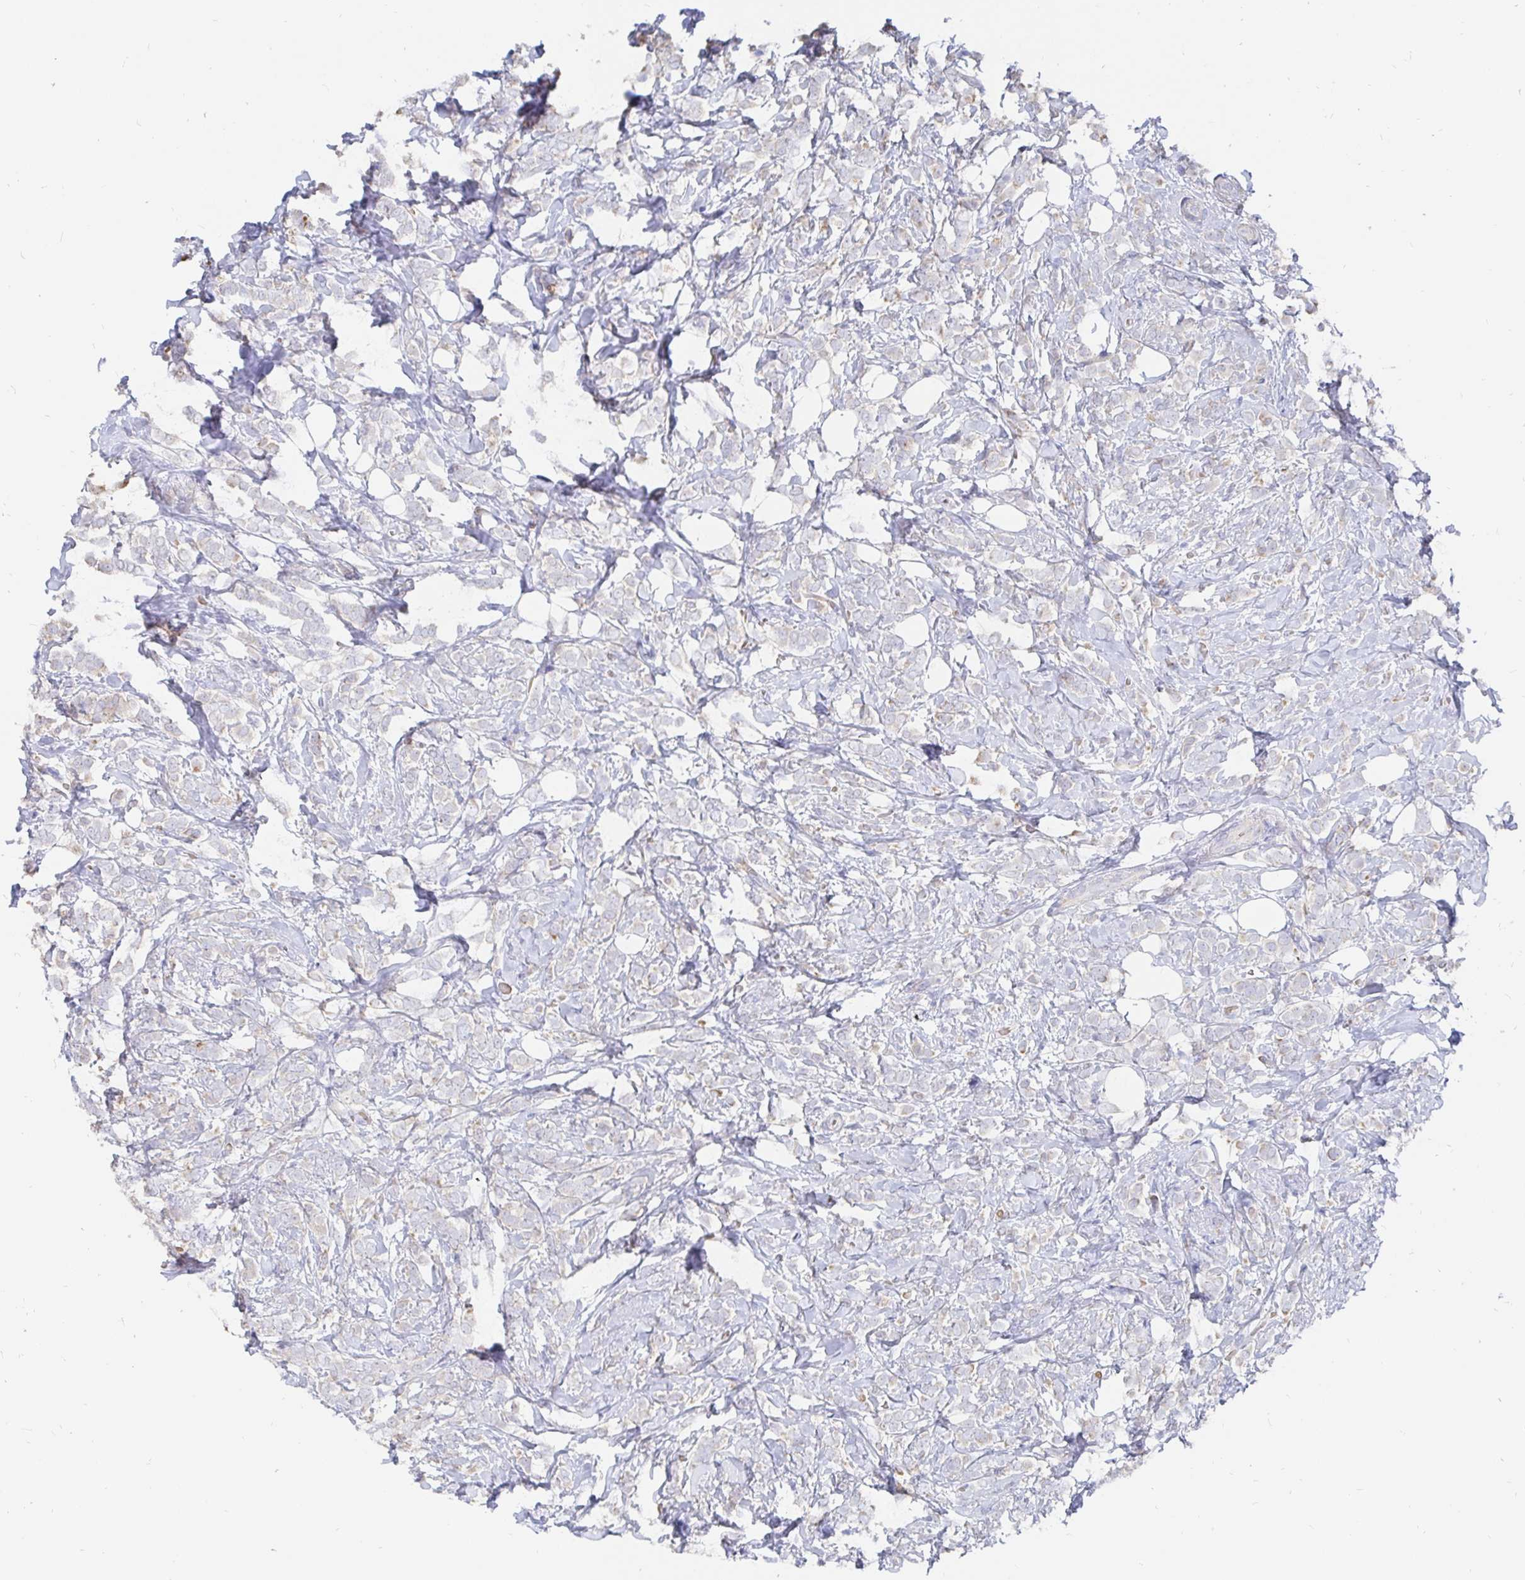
{"staining": {"intensity": "negative", "quantity": "none", "location": "none"}, "tissue": "breast cancer", "cell_type": "Tumor cells", "image_type": "cancer", "snomed": [{"axis": "morphology", "description": "Lobular carcinoma"}, {"axis": "topography", "description": "Breast"}], "caption": "The immunohistochemistry (IHC) histopathology image has no significant staining in tumor cells of lobular carcinoma (breast) tissue.", "gene": "KCTD19", "patient": {"sex": "female", "age": 49}}